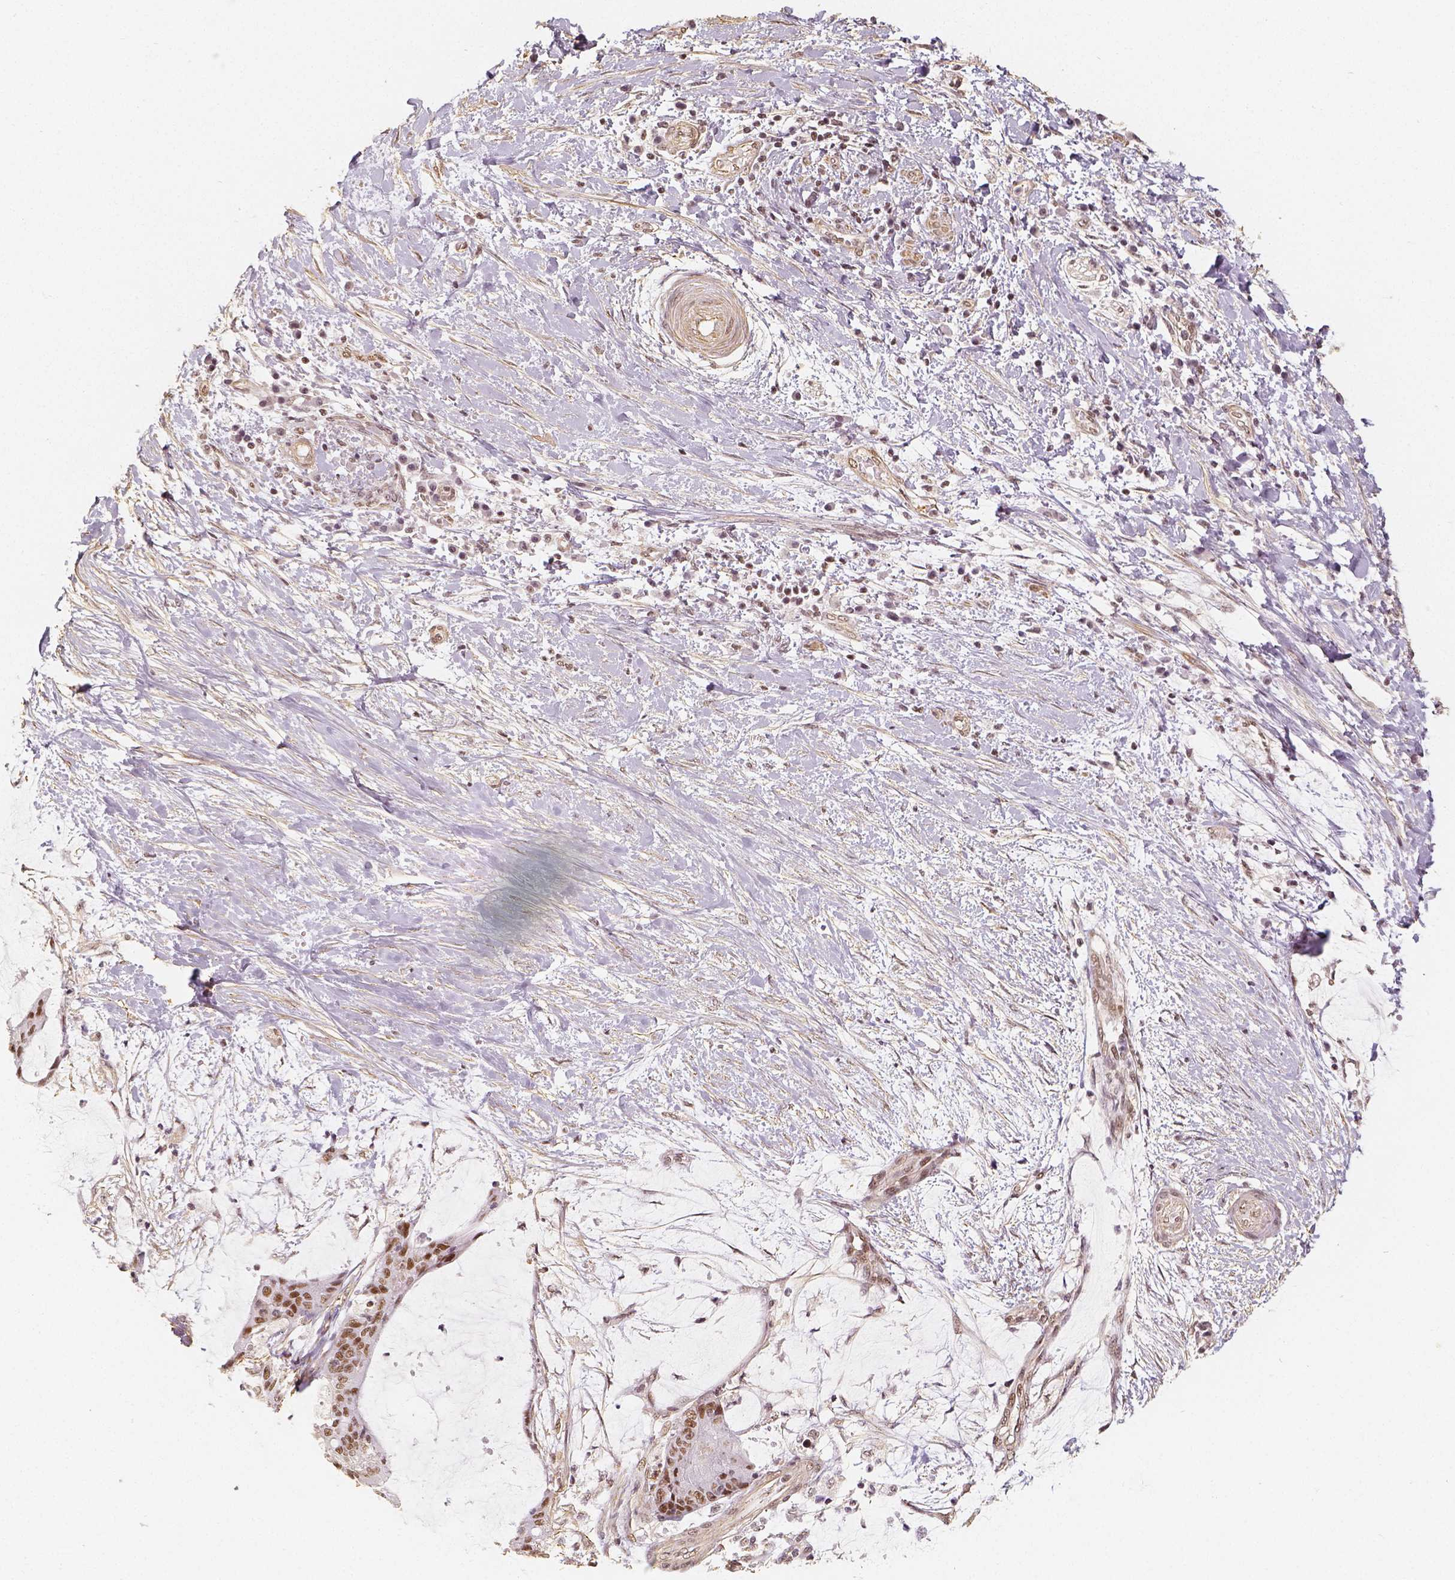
{"staining": {"intensity": "moderate", "quantity": ">75%", "location": "nuclear"}, "tissue": "liver cancer", "cell_type": "Tumor cells", "image_type": "cancer", "snomed": [{"axis": "morphology", "description": "Cholangiocarcinoma"}, {"axis": "topography", "description": "Liver"}], "caption": "Tumor cells exhibit medium levels of moderate nuclear expression in approximately >75% of cells in human liver cancer (cholangiocarcinoma).", "gene": "HDAC1", "patient": {"sex": "female", "age": 73}}